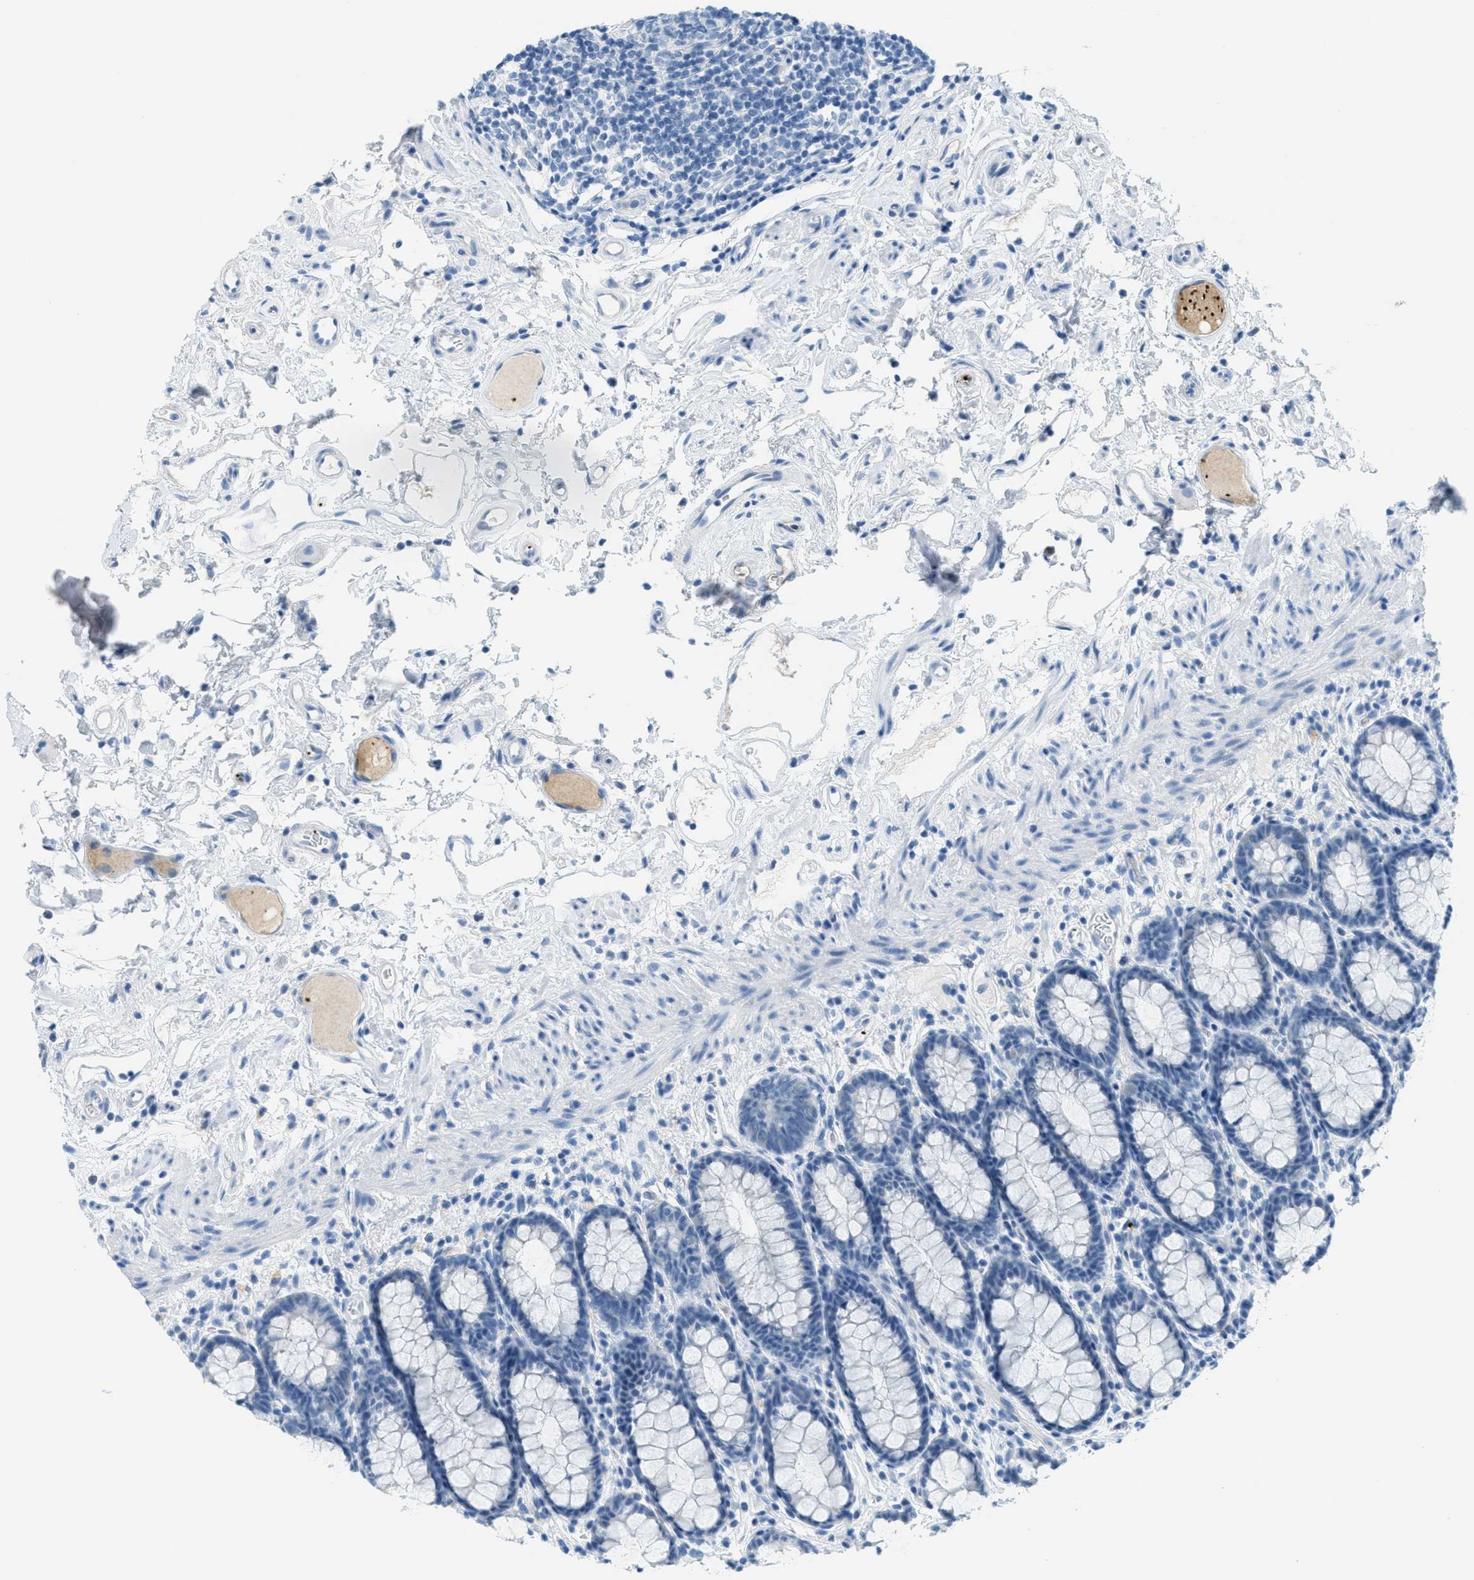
{"staining": {"intensity": "negative", "quantity": "none", "location": "none"}, "tissue": "rectum", "cell_type": "Glandular cells", "image_type": "normal", "snomed": [{"axis": "morphology", "description": "Normal tissue, NOS"}, {"axis": "topography", "description": "Rectum"}], "caption": "Glandular cells are negative for brown protein staining in benign rectum. The staining is performed using DAB (3,3'-diaminobenzidine) brown chromogen with nuclei counter-stained in using hematoxylin.", "gene": "PPBP", "patient": {"sex": "male", "age": 92}}